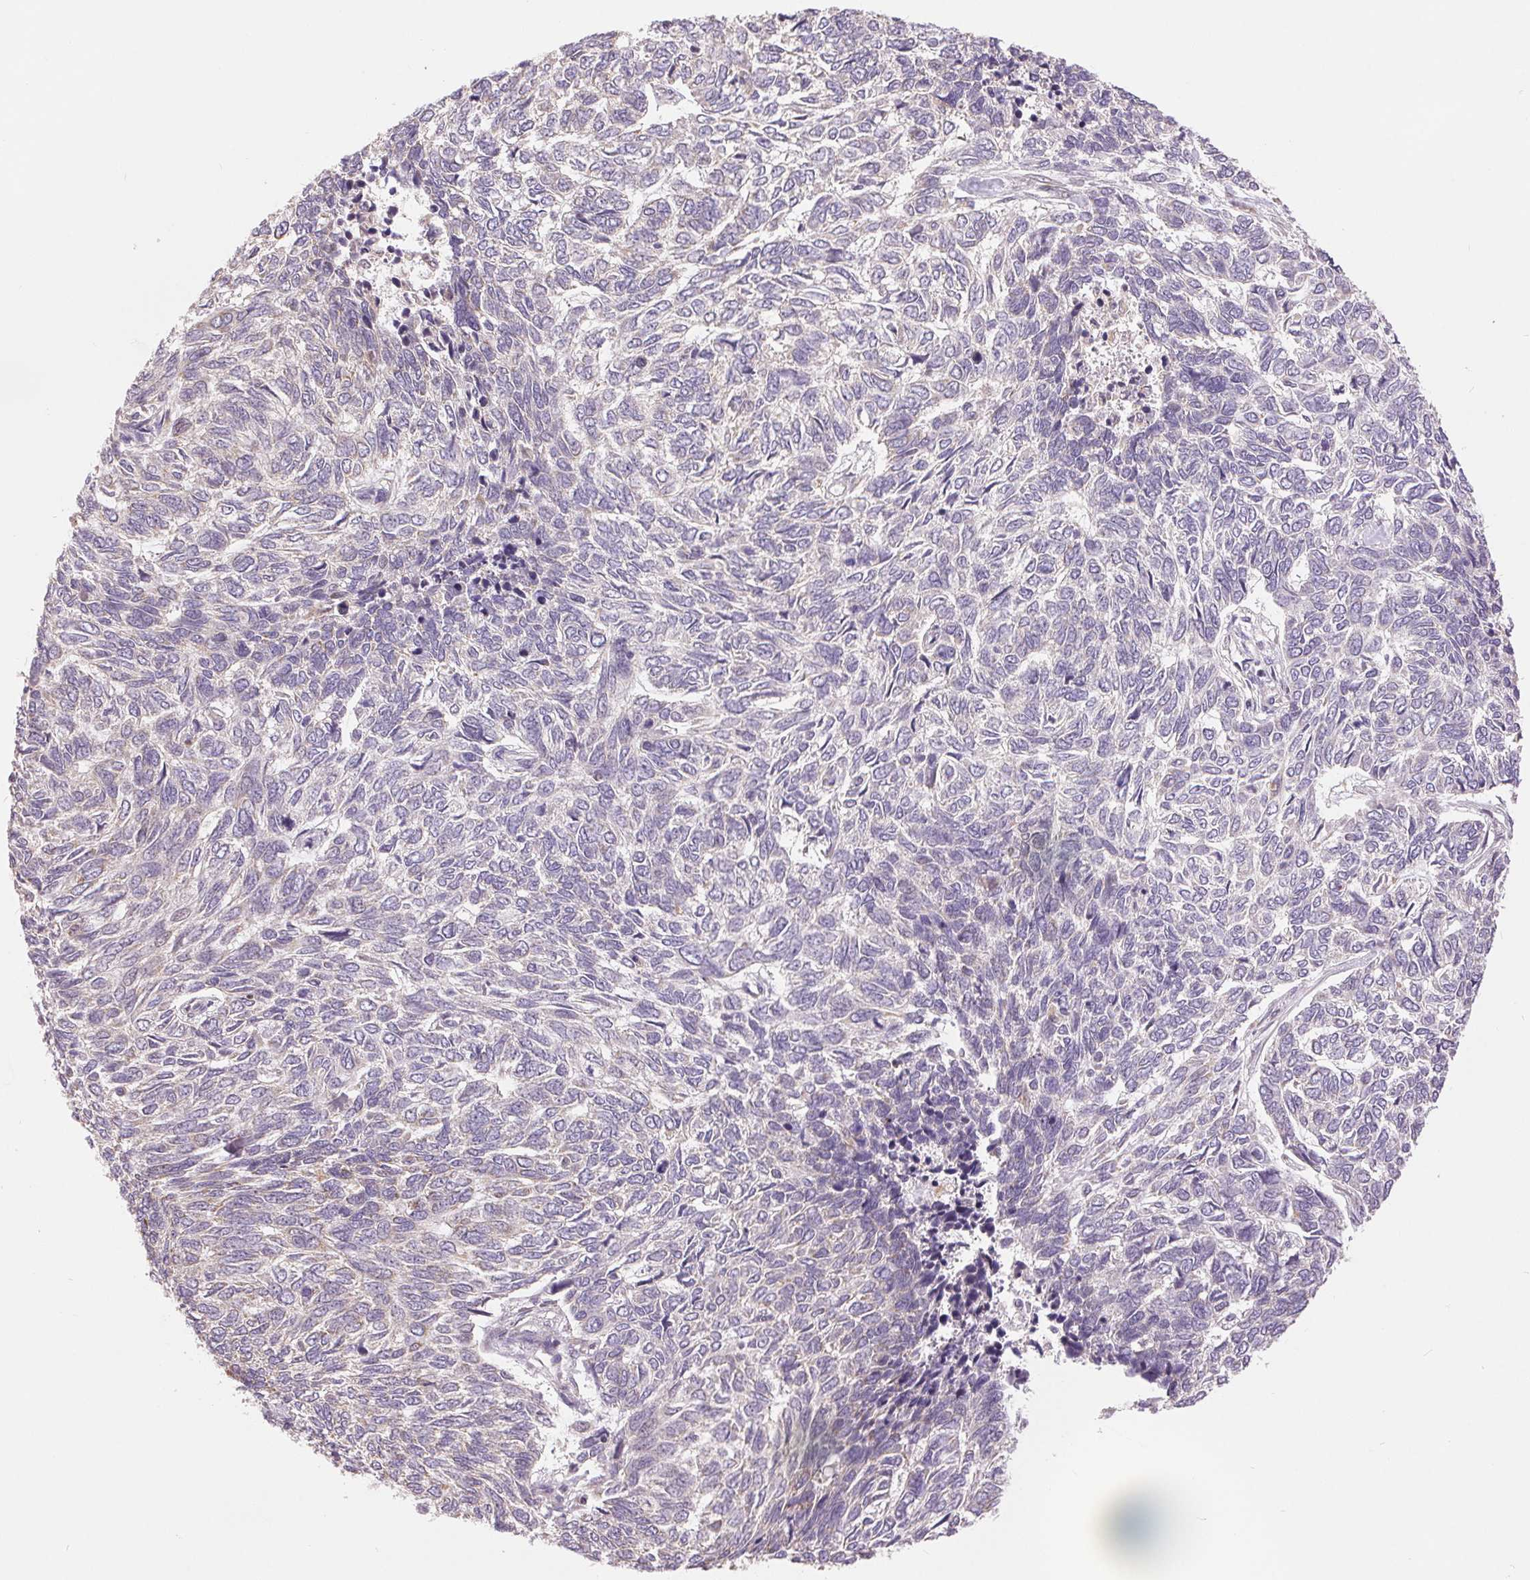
{"staining": {"intensity": "negative", "quantity": "none", "location": "none"}, "tissue": "skin cancer", "cell_type": "Tumor cells", "image_type": "cancer", "snomed": [{"axis": "morphology", "description": "Basal cell carcinoma"}, {"axis": "topography", "description": "Skin"}], "caption": "An IHC histopathology image of basal cell carcinoma (skin) is shown. There is no staining in tumor cells of basal cell carcinoma (skin). Brightfield microscopy of immunohistochemistry stained with DAB (brown) and hematoxylin (blue), captured at high magnification.", "gene": "DGUOK", "patient": {"sex": "female", "age": 65}}